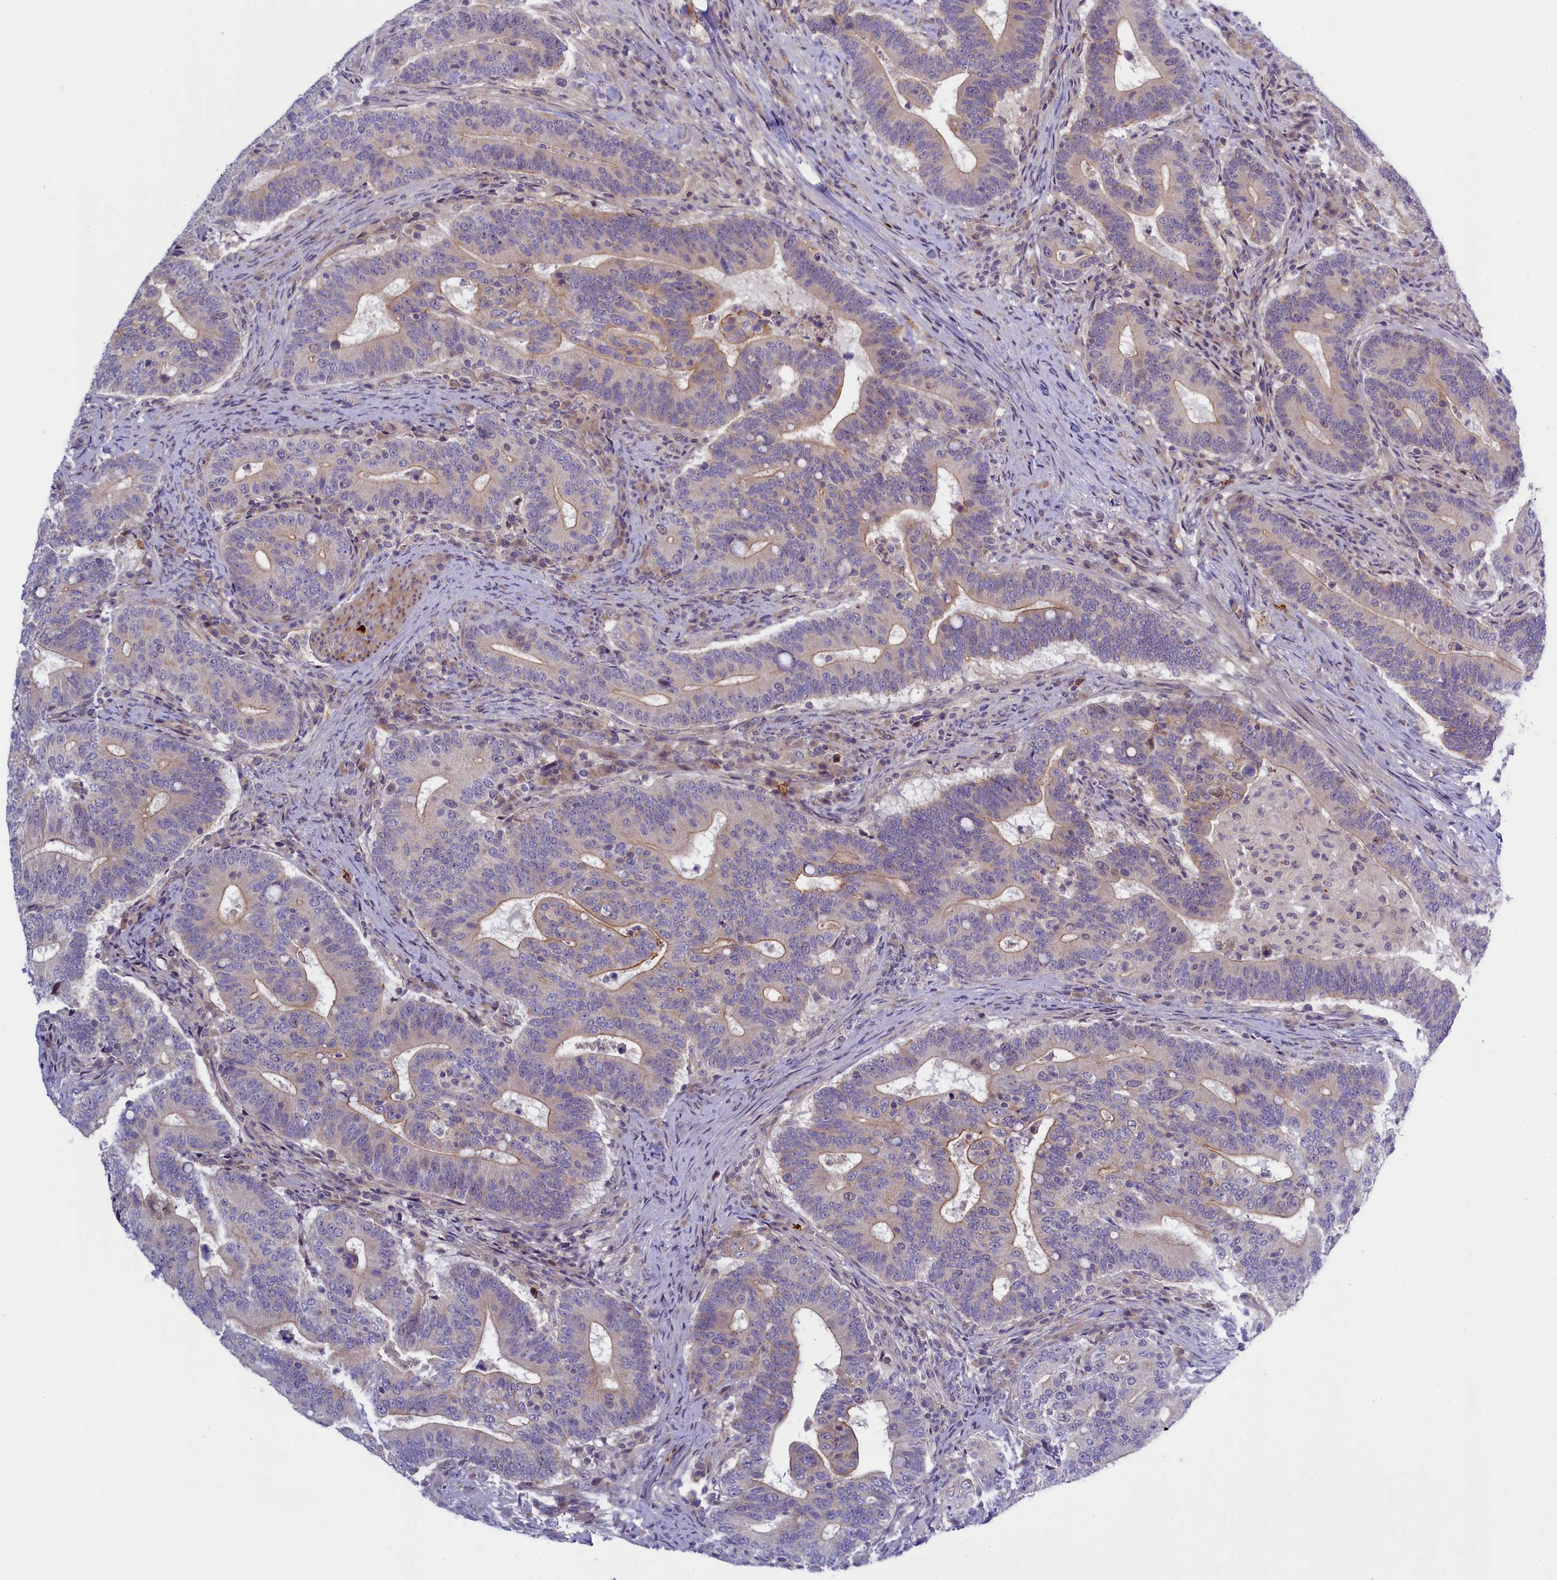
{"staining": {"intensity": "weak", "quantity": "<25%", "location": "cytoplasmic/membranous"}, "tissue": "colorectal cancer", "cell_type": "Tumor cells", "image_type": "cancer", "snomed": [{"axis": "morphology", "description": "Adenocarcinoma, NOS"}, {"axis": "topography", "description": "Colon"}], "caption": "High magnification brightfield microscopy of adenocarcinoma (colorectal) stained with DAB (brown) and counterstained with hematoxylin (blue): tumor cells show no significant staining.", "gene": "CCL23", "patient": {"sex": "female", "age": 66}}